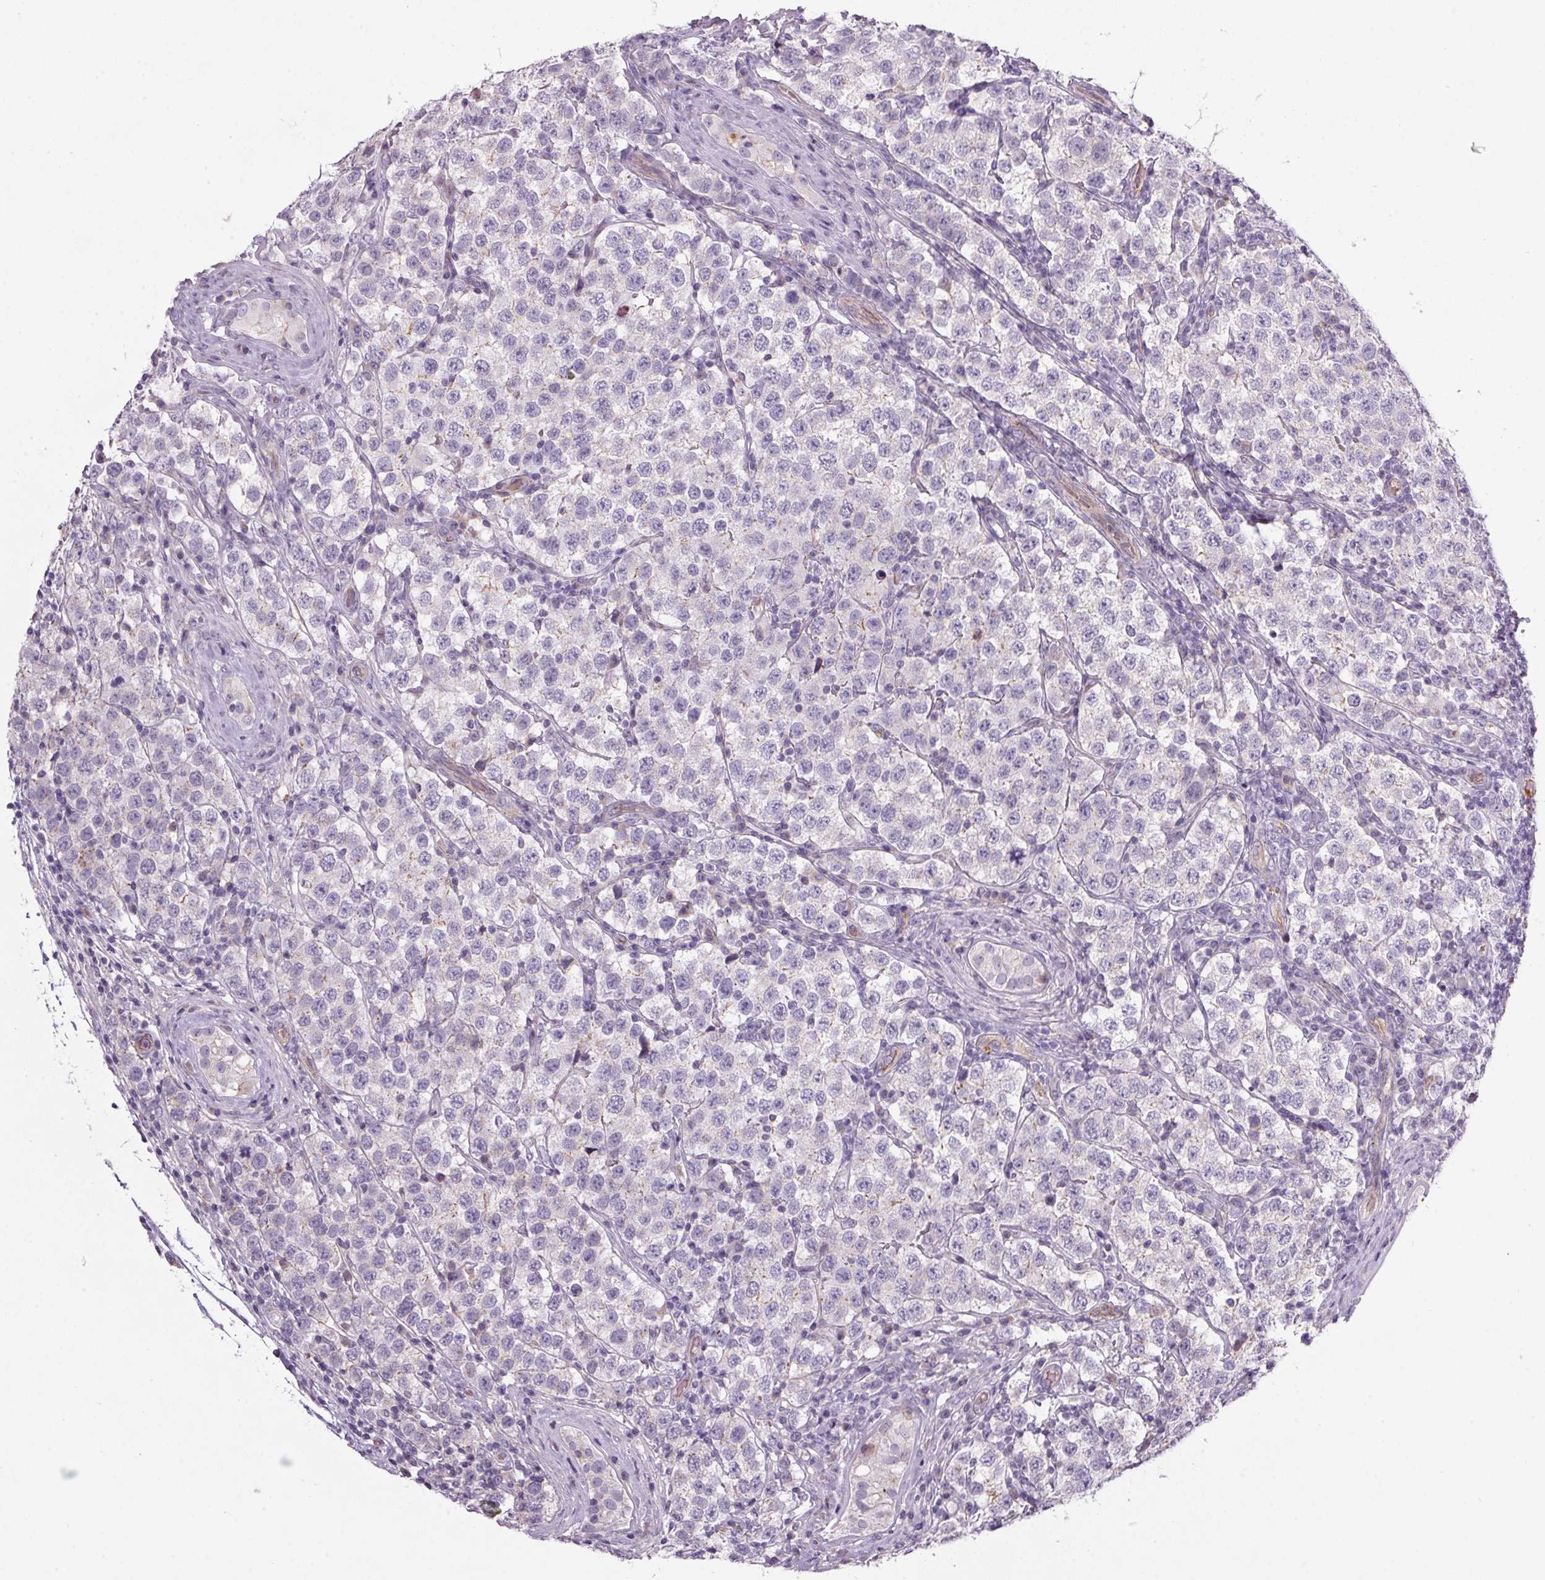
{"staining": {"intensity": "negative", "quantity": "none", "location": "none"}, "tissue": "testis cancer", "cell_type": "Tumor cells", "image_type": "cancer", "snomed": [{"axis": "morphology", "description": "Seminoma, NOS"}, {"axis": "topography", "description": "Testis"}], "caption": "Micrograph shows no protein positivity in tumor cells of testis cancer tissue.", "gene": "APOC4", "patient": {"sex": "male", "age": 34}}